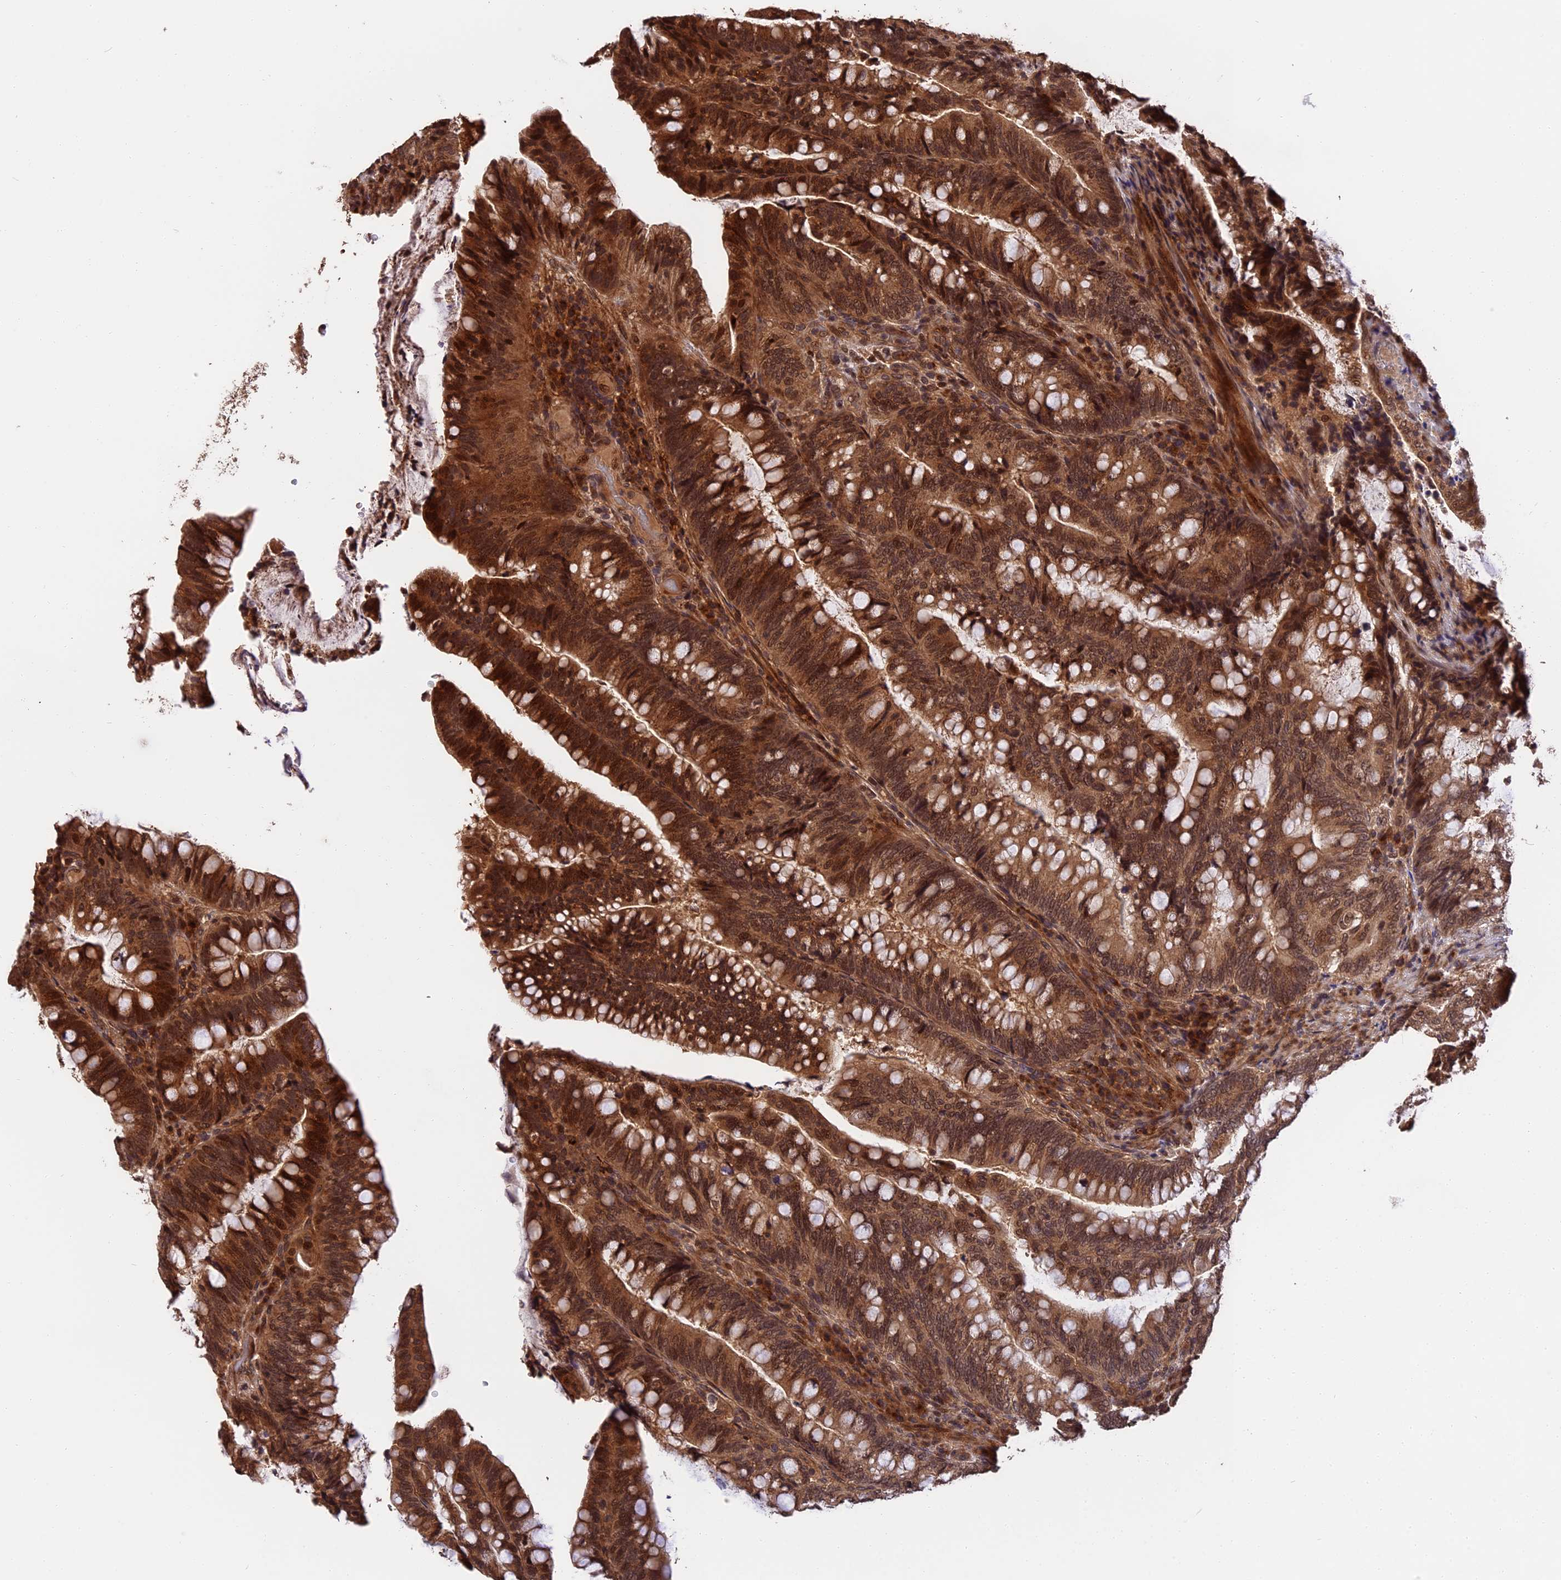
{"staining": {"intensity": "strong", "quantity": ">75%", "location": "cytoplasmic/membranous,nuclear"}, "tissue": "colorectal cancer", "cell_type": "Tumor cells", "image_type": "cancer", "snomed": [{"axis": "morphology", "description": "Adenocarcinoma, NOS"}, {"axis": "topography", "description": "Colon"}], "caption": "Tumor cells display high levels of strong cytoplasmic/membranous and nuclear expression in approximately >75% of cells in adenocarcinoma (colorectal). (brown staining indicates protein expression, while blue staining denotes nuclei).", "gene": "ESCO1", "patient": {"sex": "female", "age": 66}}